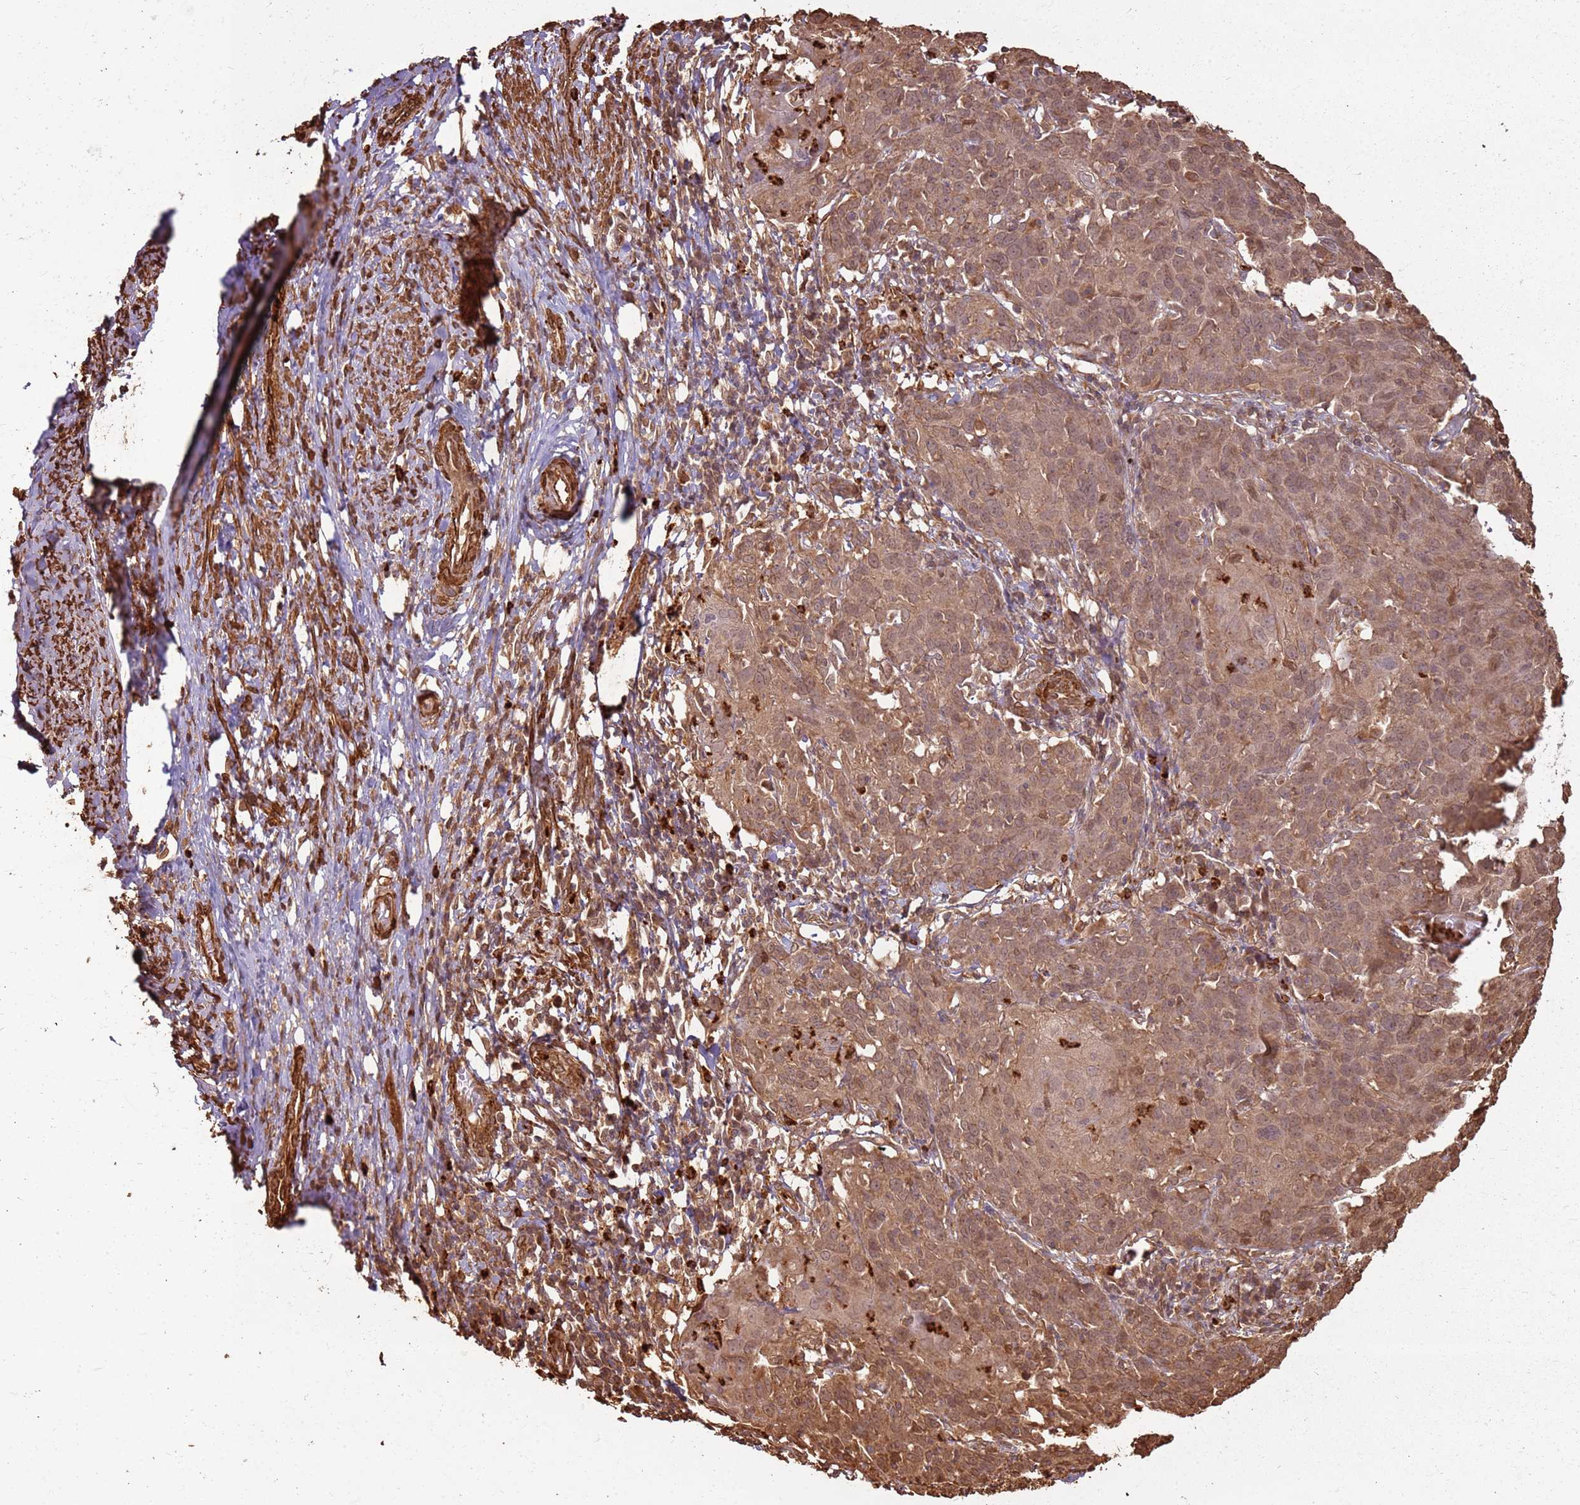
{"staining": {"intensity": "moderate", "quantity": ">75%", "location": "cytoplasmic/membranous"}, "tissue": "cervical cancer", "cell_type": "Tumor cells", "image_type": "cancer", "snomed": [{"axis": "morphology", "description": "Squamous cell carcinoma, NOS"}, {"axis": "topography", "description": "Cervix"}], "caption": "Cervical squamous cell carcinoma stained for a protein (brown) displays moderate cytoplasmic/membranous positive positivity in approximately >75% of tumor cells.", "gene": "DDX59", "patient": {"sex": "female", "age": 50}}